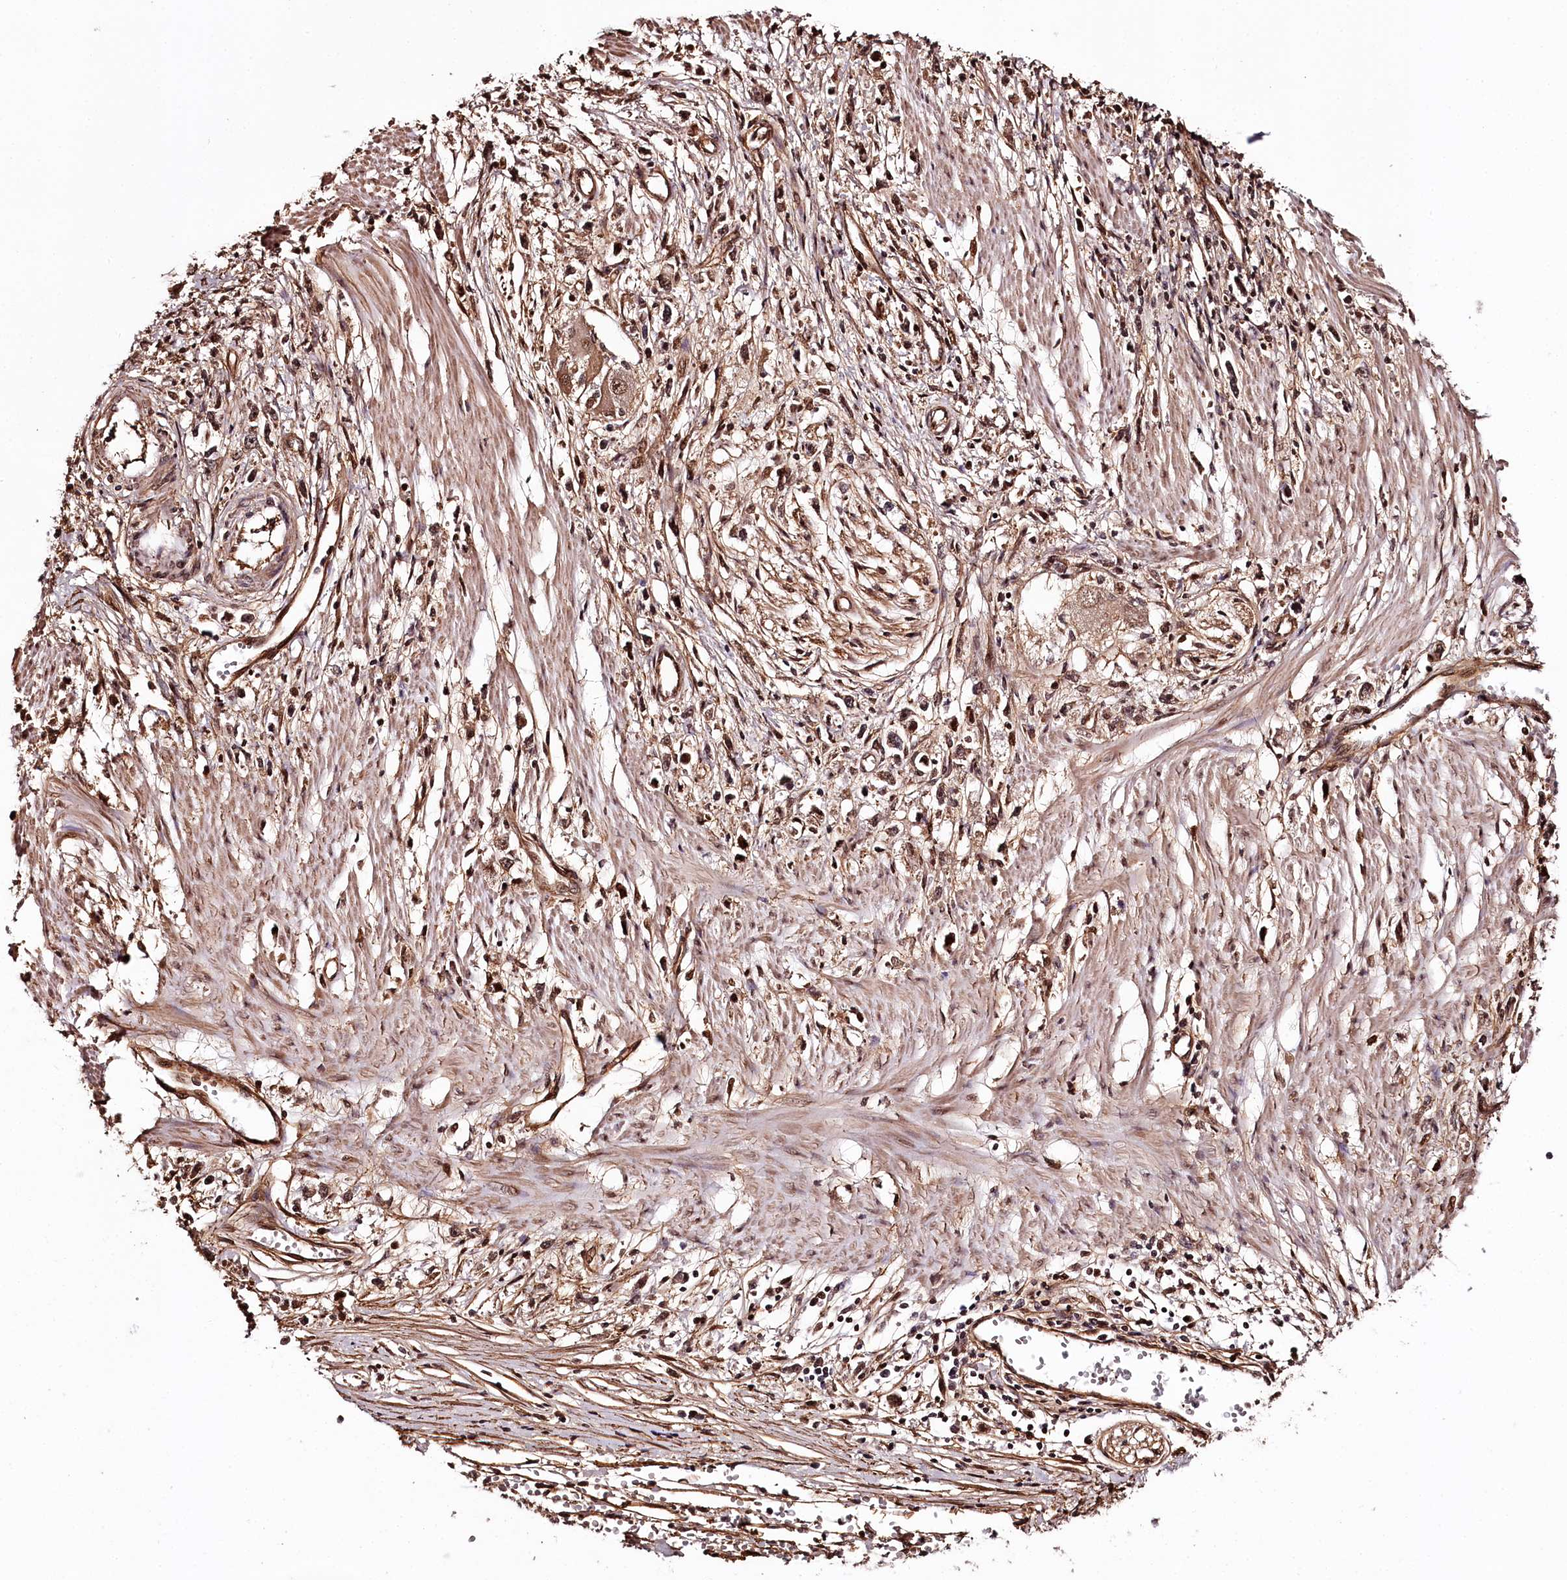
{"staining": {"intensity": "moderate", "quantity": ">75%", "location": "cytoplasmic/membranous,nuclear"}, "tissue": "stomach cancer", "cell_type": "Tumor cells", "image_type": "cancer", "snomed": [{"axis": "morphology", "description": "Adenocarcinoma, NOS"}, {"axis": "topography", "description": "Stomach"}], "caption": "Approximately >75% of tumor cells in human stomach cancer display moderate cytoplasmic/membranous and nuclear protein positivity as visualized by brown immunohistochemical staining.", "gene": "TTC33", "patient": {"sex": "female", "age": 59}}